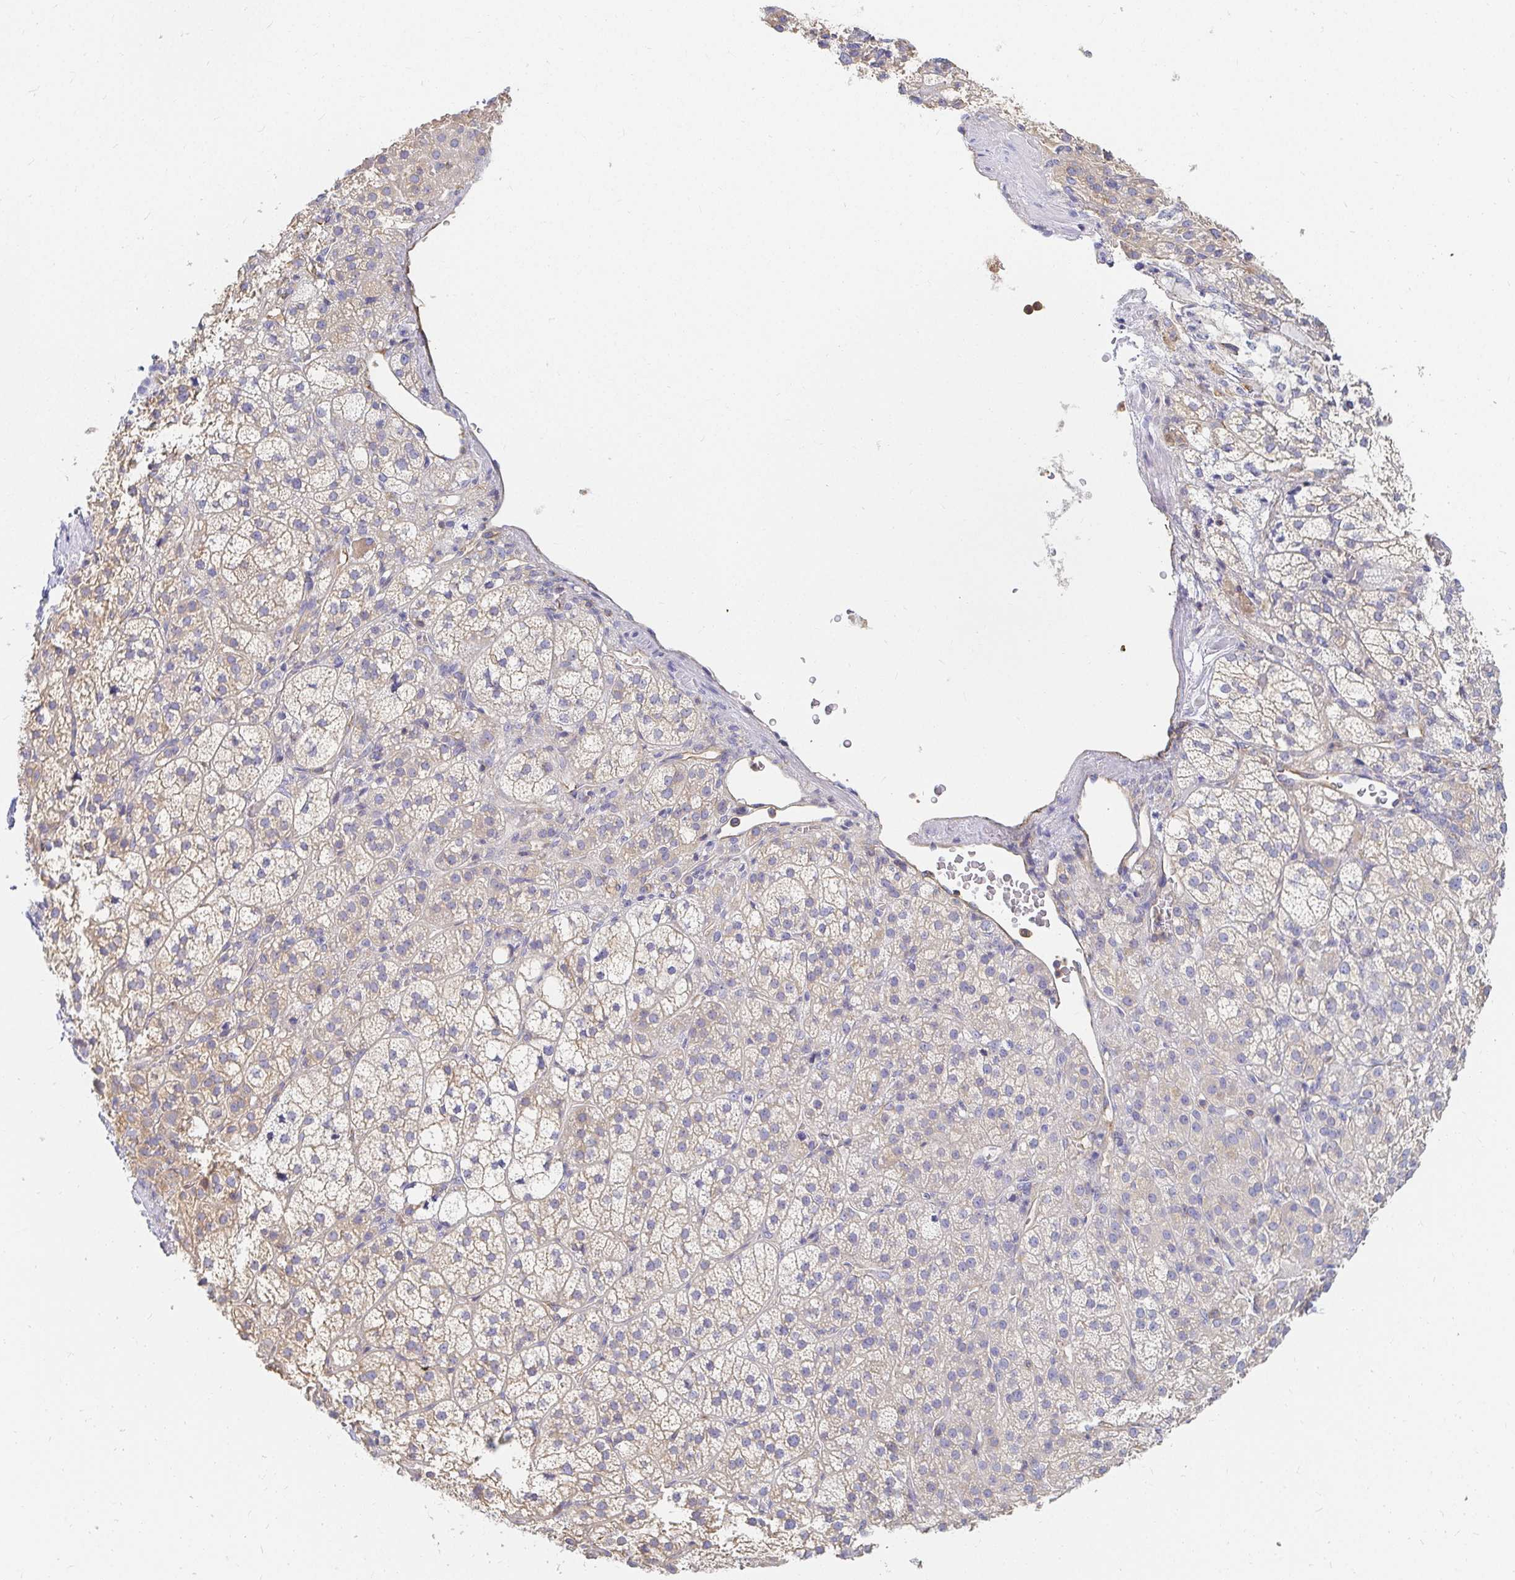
{"staining": {"intensity": "weak", "quantity": "25%-75%", "location": "cytoplasmic/membranous"}, "tissue": "adrenal gland", "cell_type": "Glandular cells", "image_type": "normal", "snomed": [{"axis": "morphology", "description": "Normal tissue, NOS"}, {"axis": "topography", "description": "Adrenal gland"}], "caption": "High-magnification brightfield microscopy of normal adrenal gland stained with DAB (3,3'-diaminobenzidine) (brown) and counterstained with hematoxylin (blue). glandular cells exhibit weak cytoplasmic/membranous expression is appreciated in about25%-75% of cells. (Stains: DAB in brown, nuclei in blue, Microscopy: brightfield microscopy at high magnification).", "gene": "TSPAN19", "patient": {"sex": "female", "age": 60}}